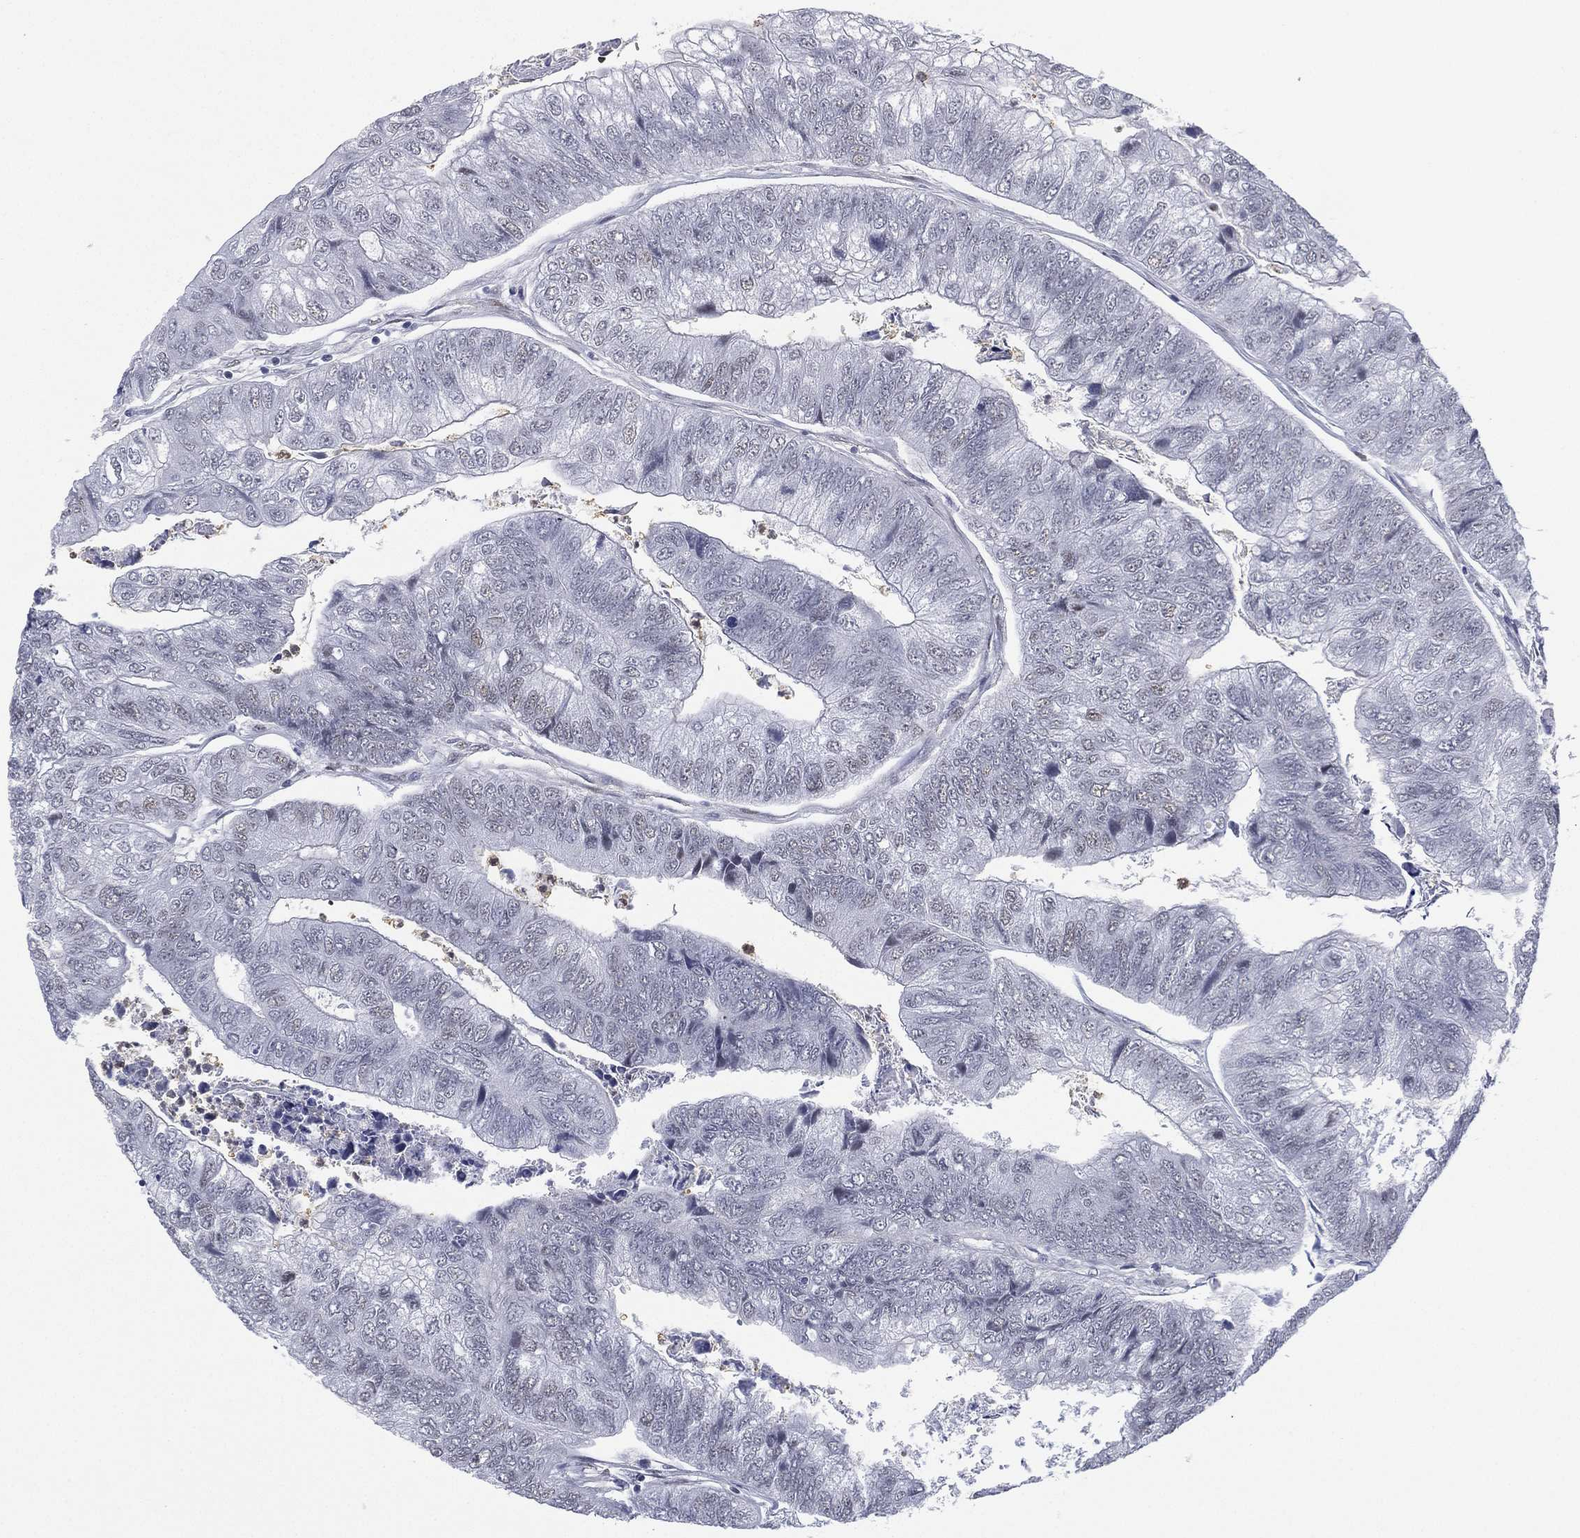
{"staining": {"intensity": "negative", "quantity": "none", "location": "none"}, "tissue": "colorectal cancer", "cell_type": "Tumor cells", "image_type": "cancer", "snomed": [{"axis": "morphology", "description": "Adenocarcinoma, NOS"}, {"axis": "topography", "description": "Colon"}], "caption": "Photomicrograph shows no protein expression in tumor cells of colorectal cancer (adenocarcinoma) tissue.", "gene": "ZNF711", "patient": {"sex": "female", "age": 67}}